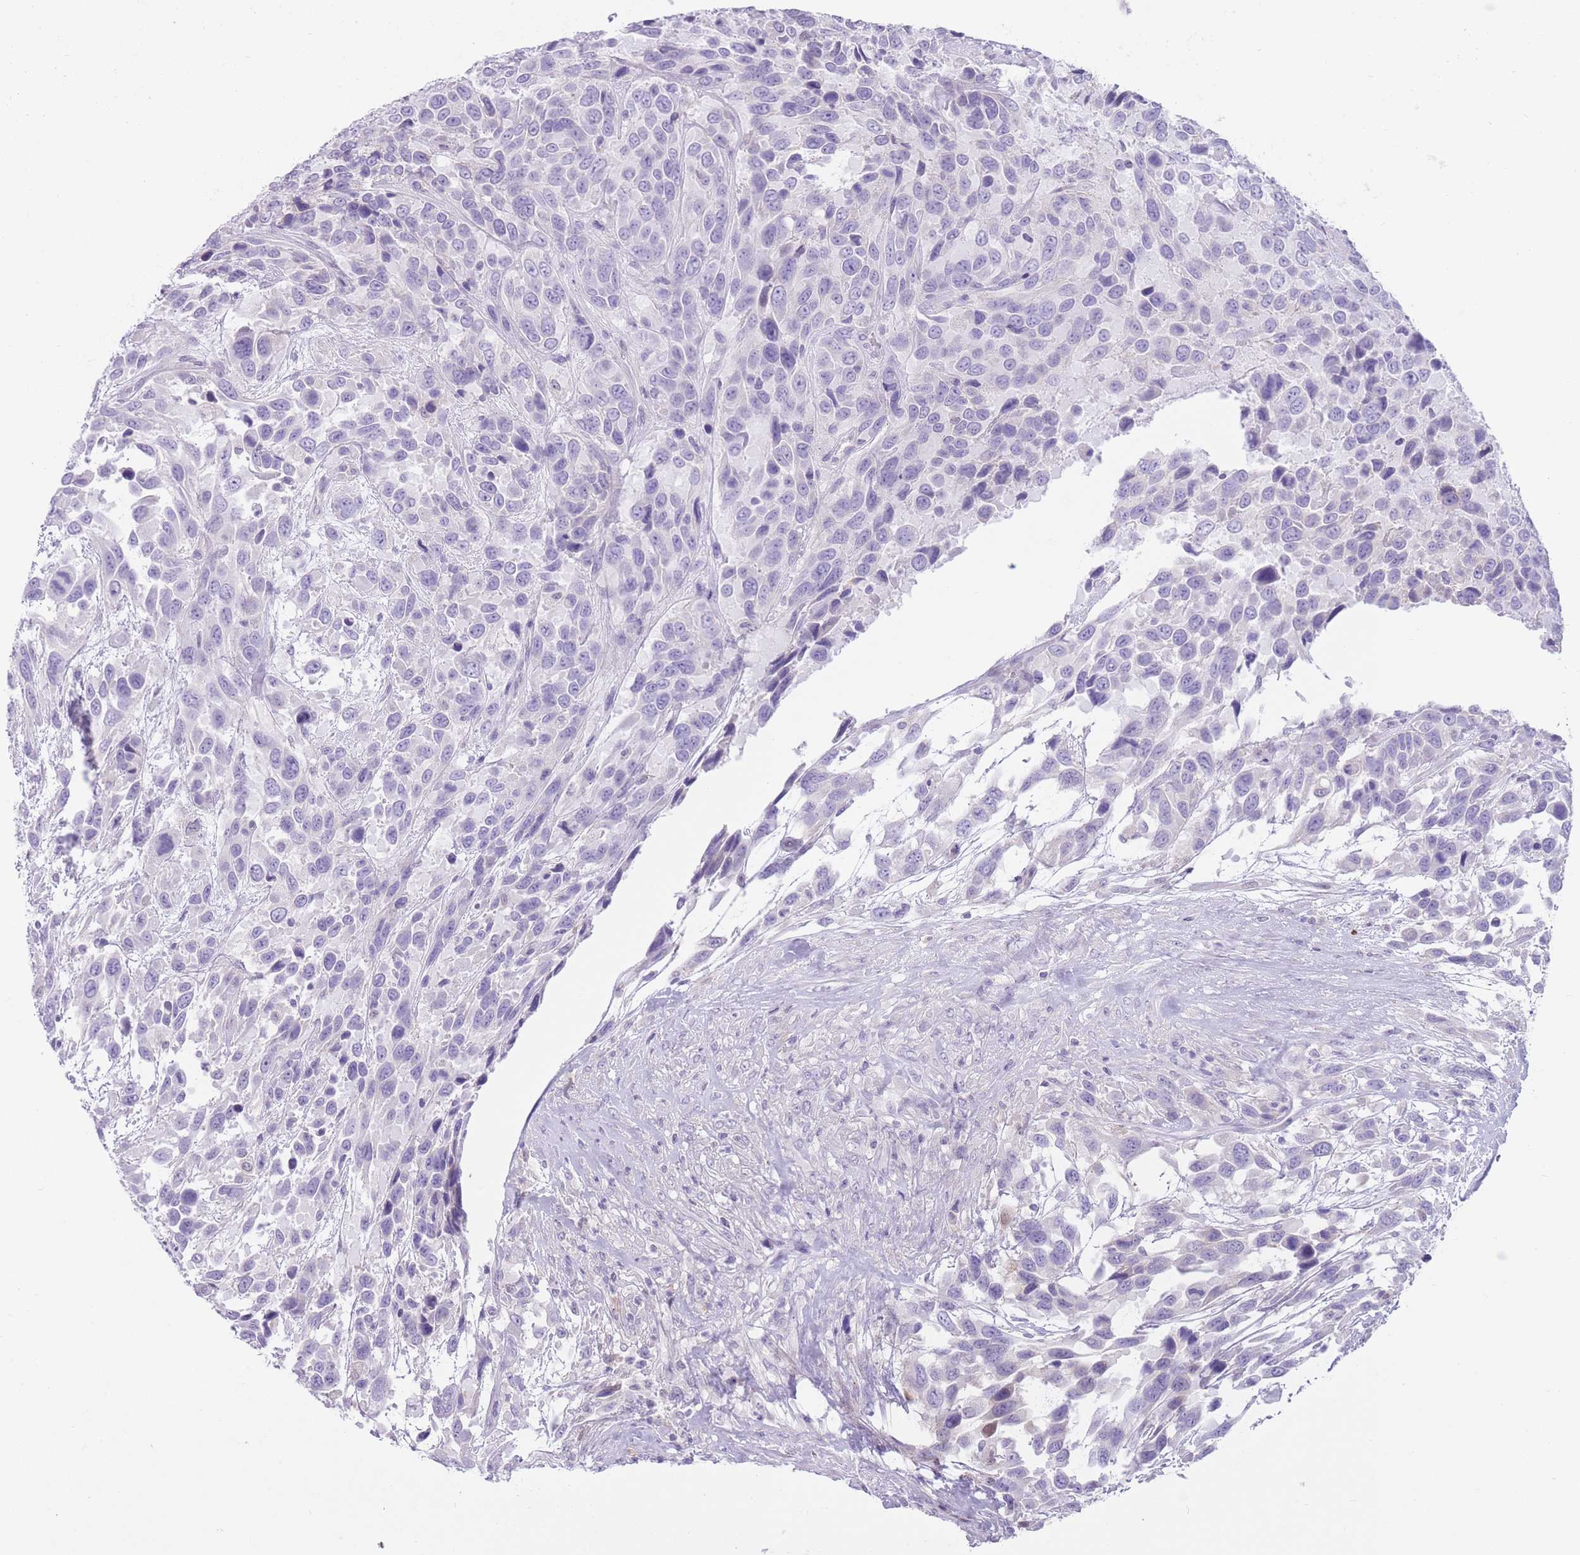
{"staining": {"intensity": "negative", "quantity": "none", "location": "none"}, "tissue": "urothelial cancer", "cell_type": "Tumor cells", "image_type": "cancer", "snomed": [{"axis": "morphology", "description": "Urothelial carcinoma, High grade"}, {"axis": "topography", "description": "Urinary bladder"}], "caption": "The immunohistochemistry image has no significant staining in tumor cells of high-grade urothelial carcinoma tissue.", "gene": "OR11H12", "patient": {"sex": "female", "age": 70}}